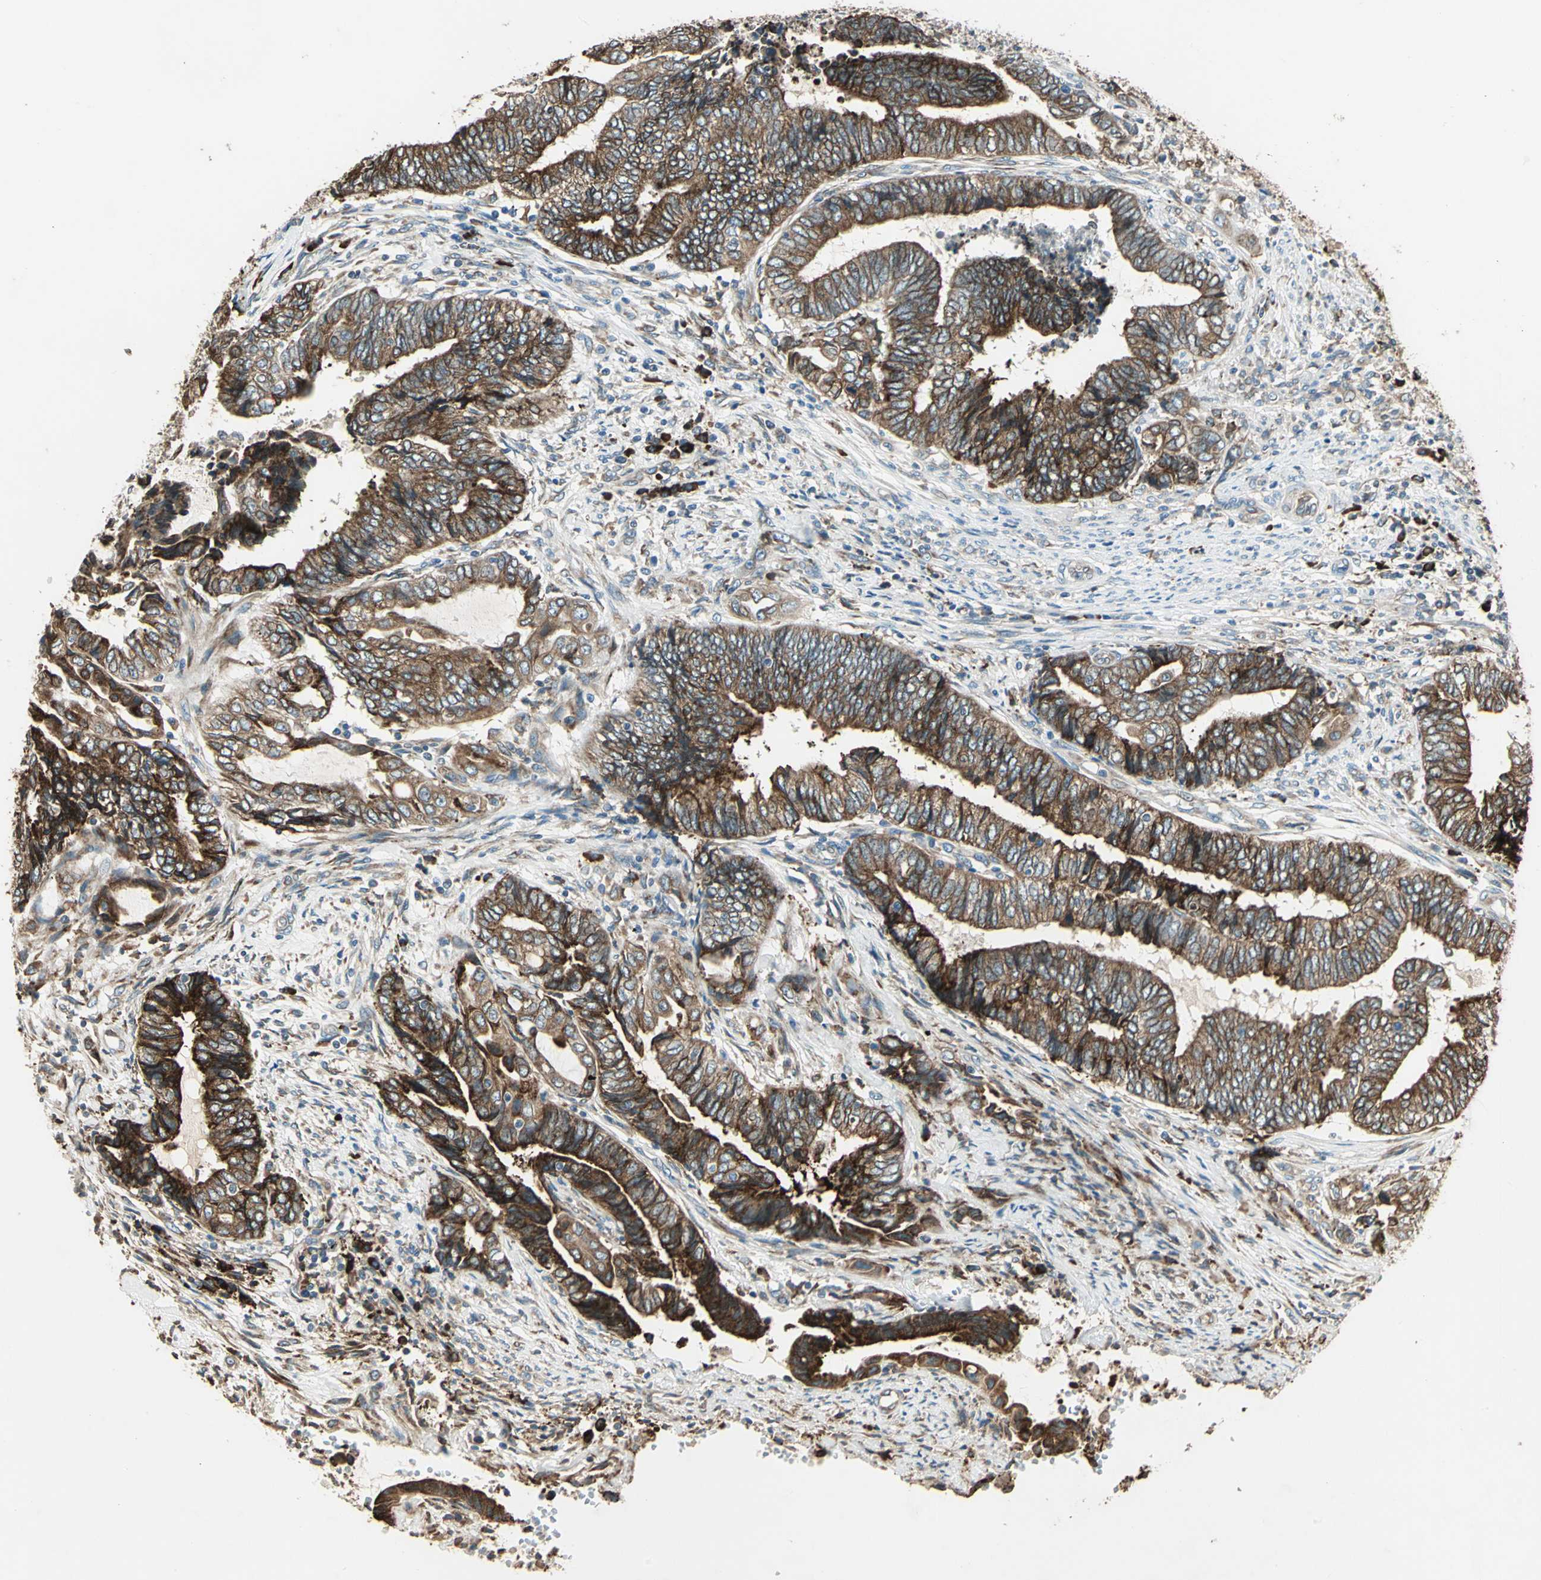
{"staining": {"intensity": "strong", "quantity": ">75%", "location": "cytoplasmic/membranous"}, "tissue": "endometrial cancer", "cell_type": "Tumor cells", "image_type": "cancer", "snomed": [{"axis": "morphology", "description": "Adenocarcinoma, NOS"}, {"axis": "topography", "description": "Uterus"}, {"axis": "topography", "description": "Endometrium"}], "caption": "Immunohistochemistry (DAB (3,3'-diaminobenzidine)) staining of human adenocarcinoma (endometrial) demonstrates strong cytoplasmic/membranous protein positivity in about >75% of tumor cells. (IHC, brightfield microscopy, high magnification).", "gene": "PDIA4", "patient": {"sex": "female", "age": 70}}